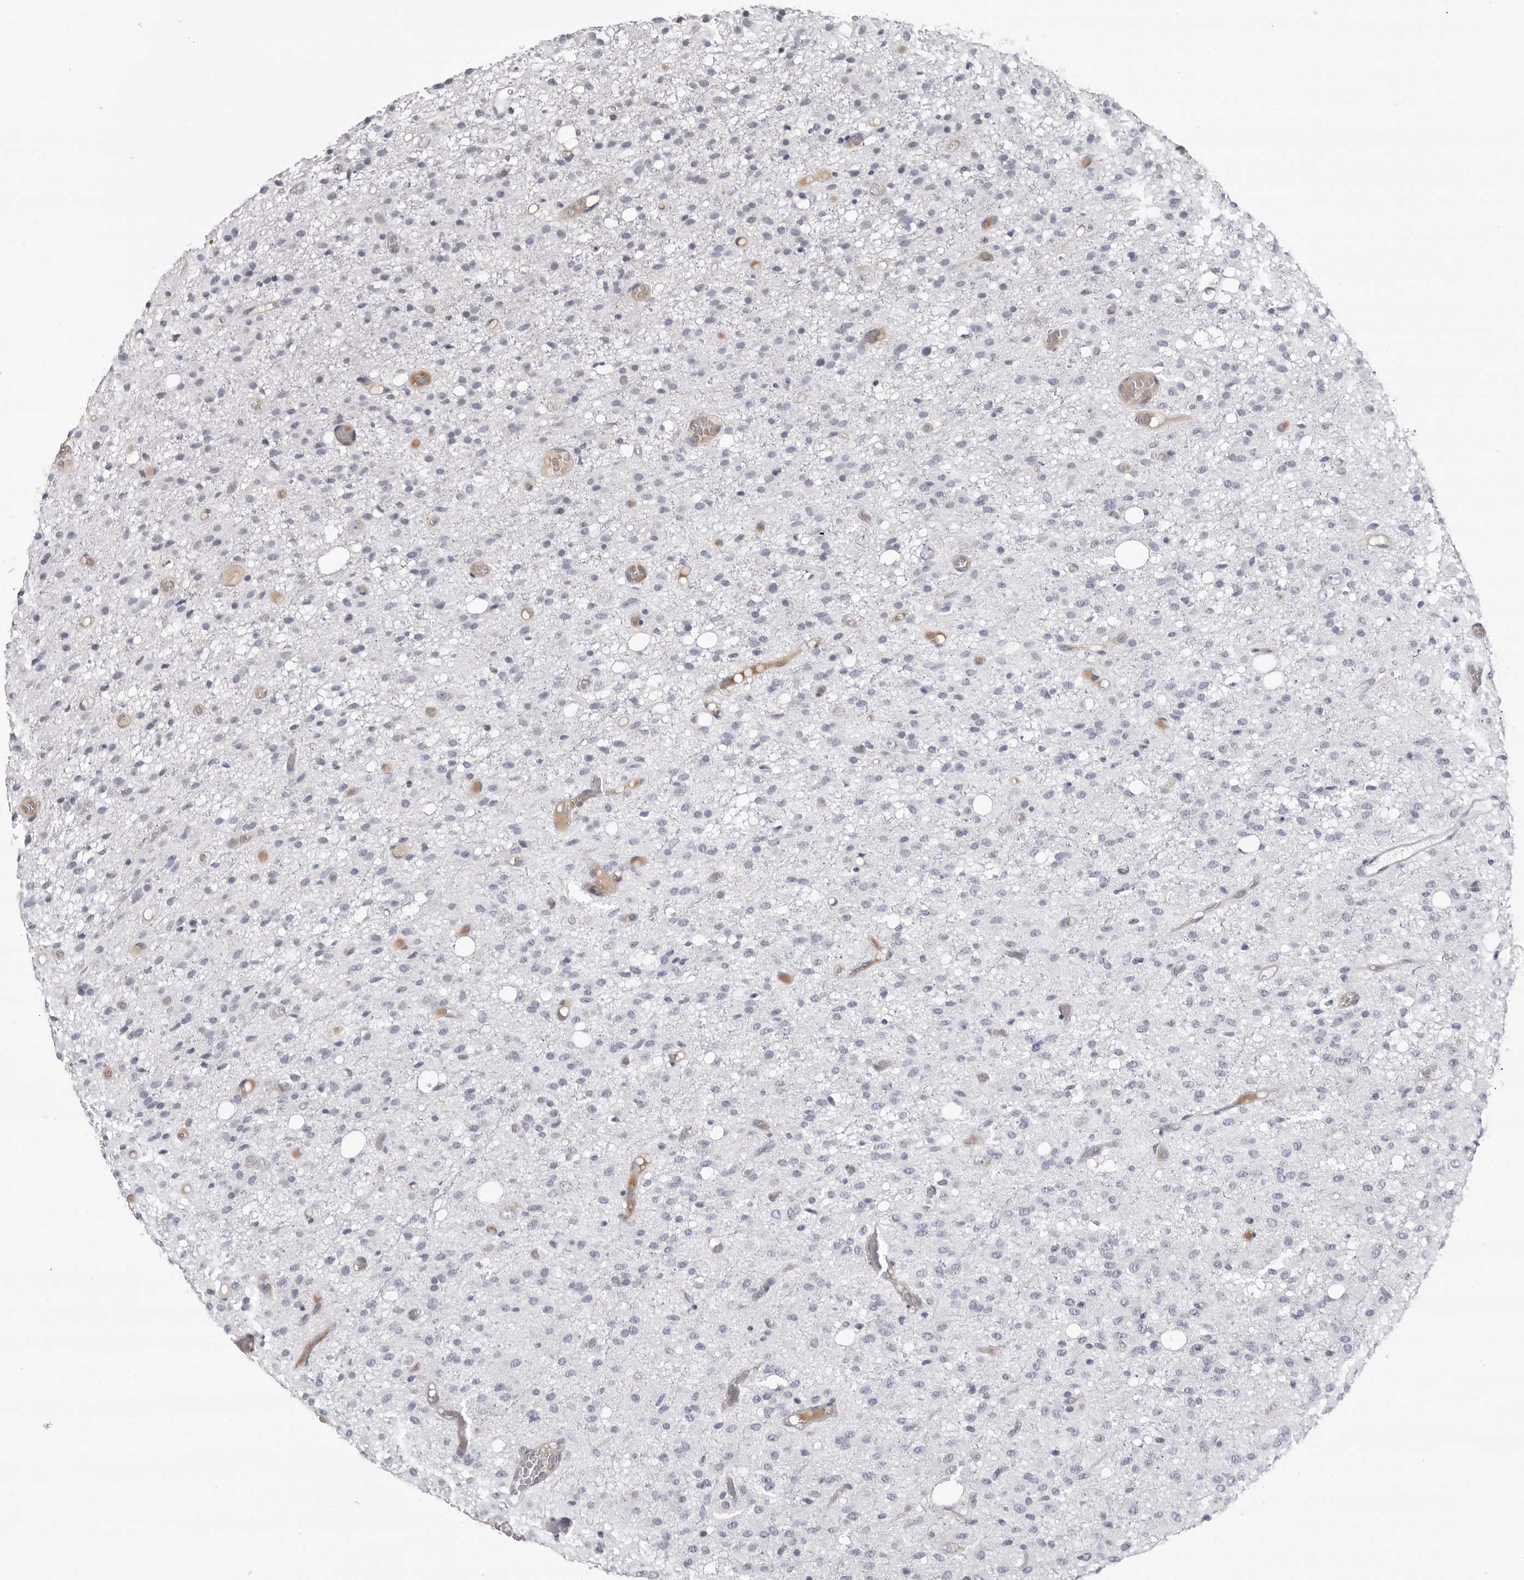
{"staining": {"intensity": "negative", "quantity": "none", "location": "none"}, "tissue": "glioma", "cell_type": "Tumor cells", "image_type": "cancer", "snomed": [{"axis": "morphology", "description": "Glioma, malignant, High grade"}, {"axis": "topography", "description": "Brain"}], "caption": "The IHC photomicrograph has no significant staining in tumor cells of malignant high-grade glioma tissue.", "gene": "ZNF502", "patient": {"sex": "female", "age": 59}}